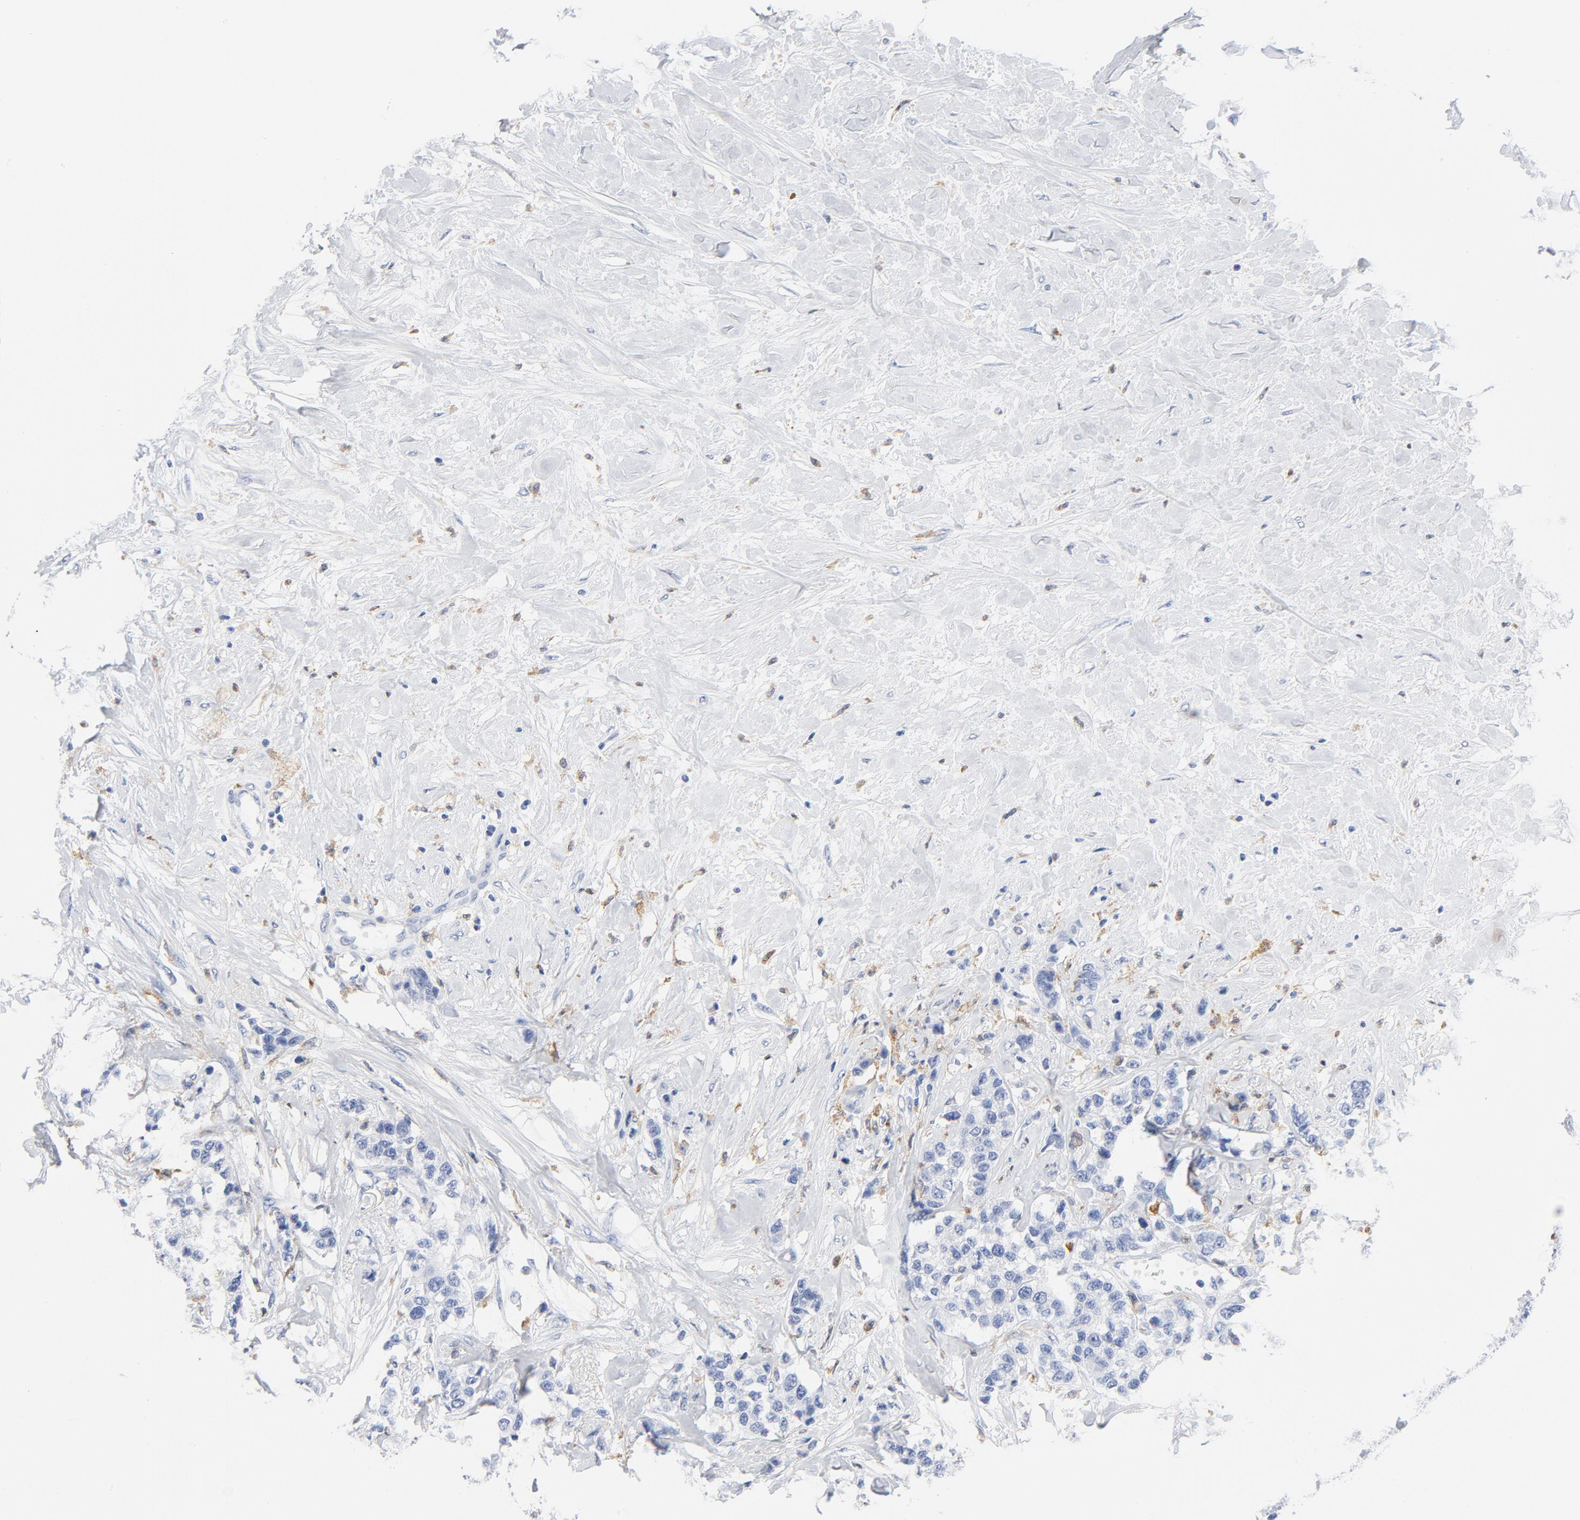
{"staining": {"intensity": "negative", "quantity": "none", "location": "none"}, "tissue": "breast cancer", "cell_type": "Tumor cells", "image_type": "cancer", "snomed": [{"axis": "morphology", "description": "Duct carcinoma"}, {"axis": "topography", "description": "Breast"}], "caption": "Immunohistochemistry micrograph of breast cancer stained for a protein (brown), which displays no expression in tumor cells.", "gene": "NCF1", "patient": {"sex": "female", "age": 51}}